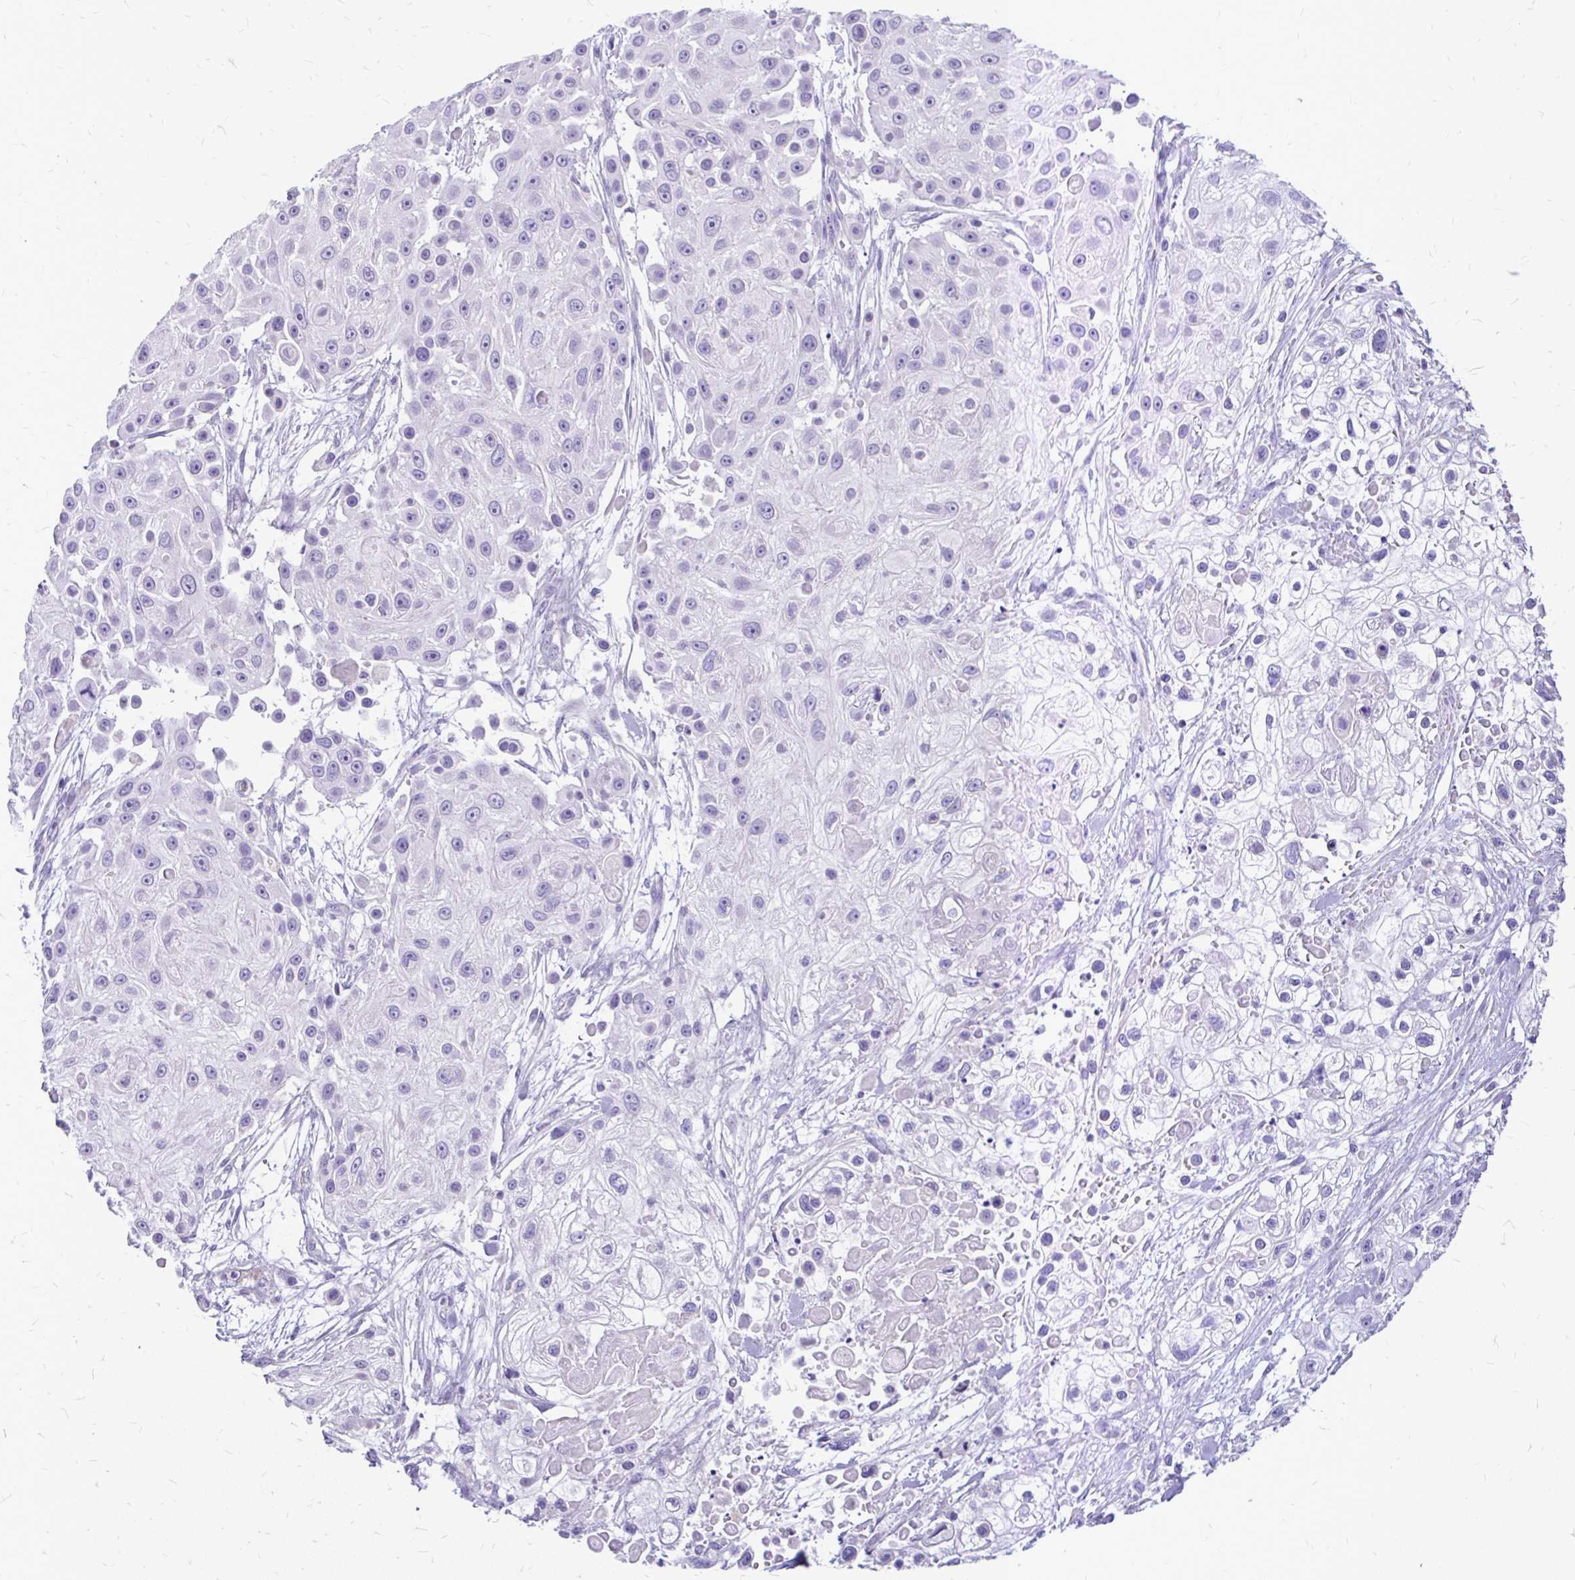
{"staining": {"intensity": "negative", "quantity": "none", "location": "none"}, "tissue": "skin cancer", "cell_type": "Tumor cells", "image_type": "cancer", "snomed": [{"axis": "morphology", "description": "Squamous cell carcinoma, NOS"}, {"axis": "topography", "description": "Skin"}], "caption": "Immunohistochemistry (IHC) micrograph of skin cancer stained for a protein (brown), which exhibits no positivity in tumor cells. (DAB (3,3'-diaminobenzidine) IHC visualized using brightfield microscopy, high magnification).", "gene": "MAP1LC3A", "patient": {"sex": "male", "age": 67}}